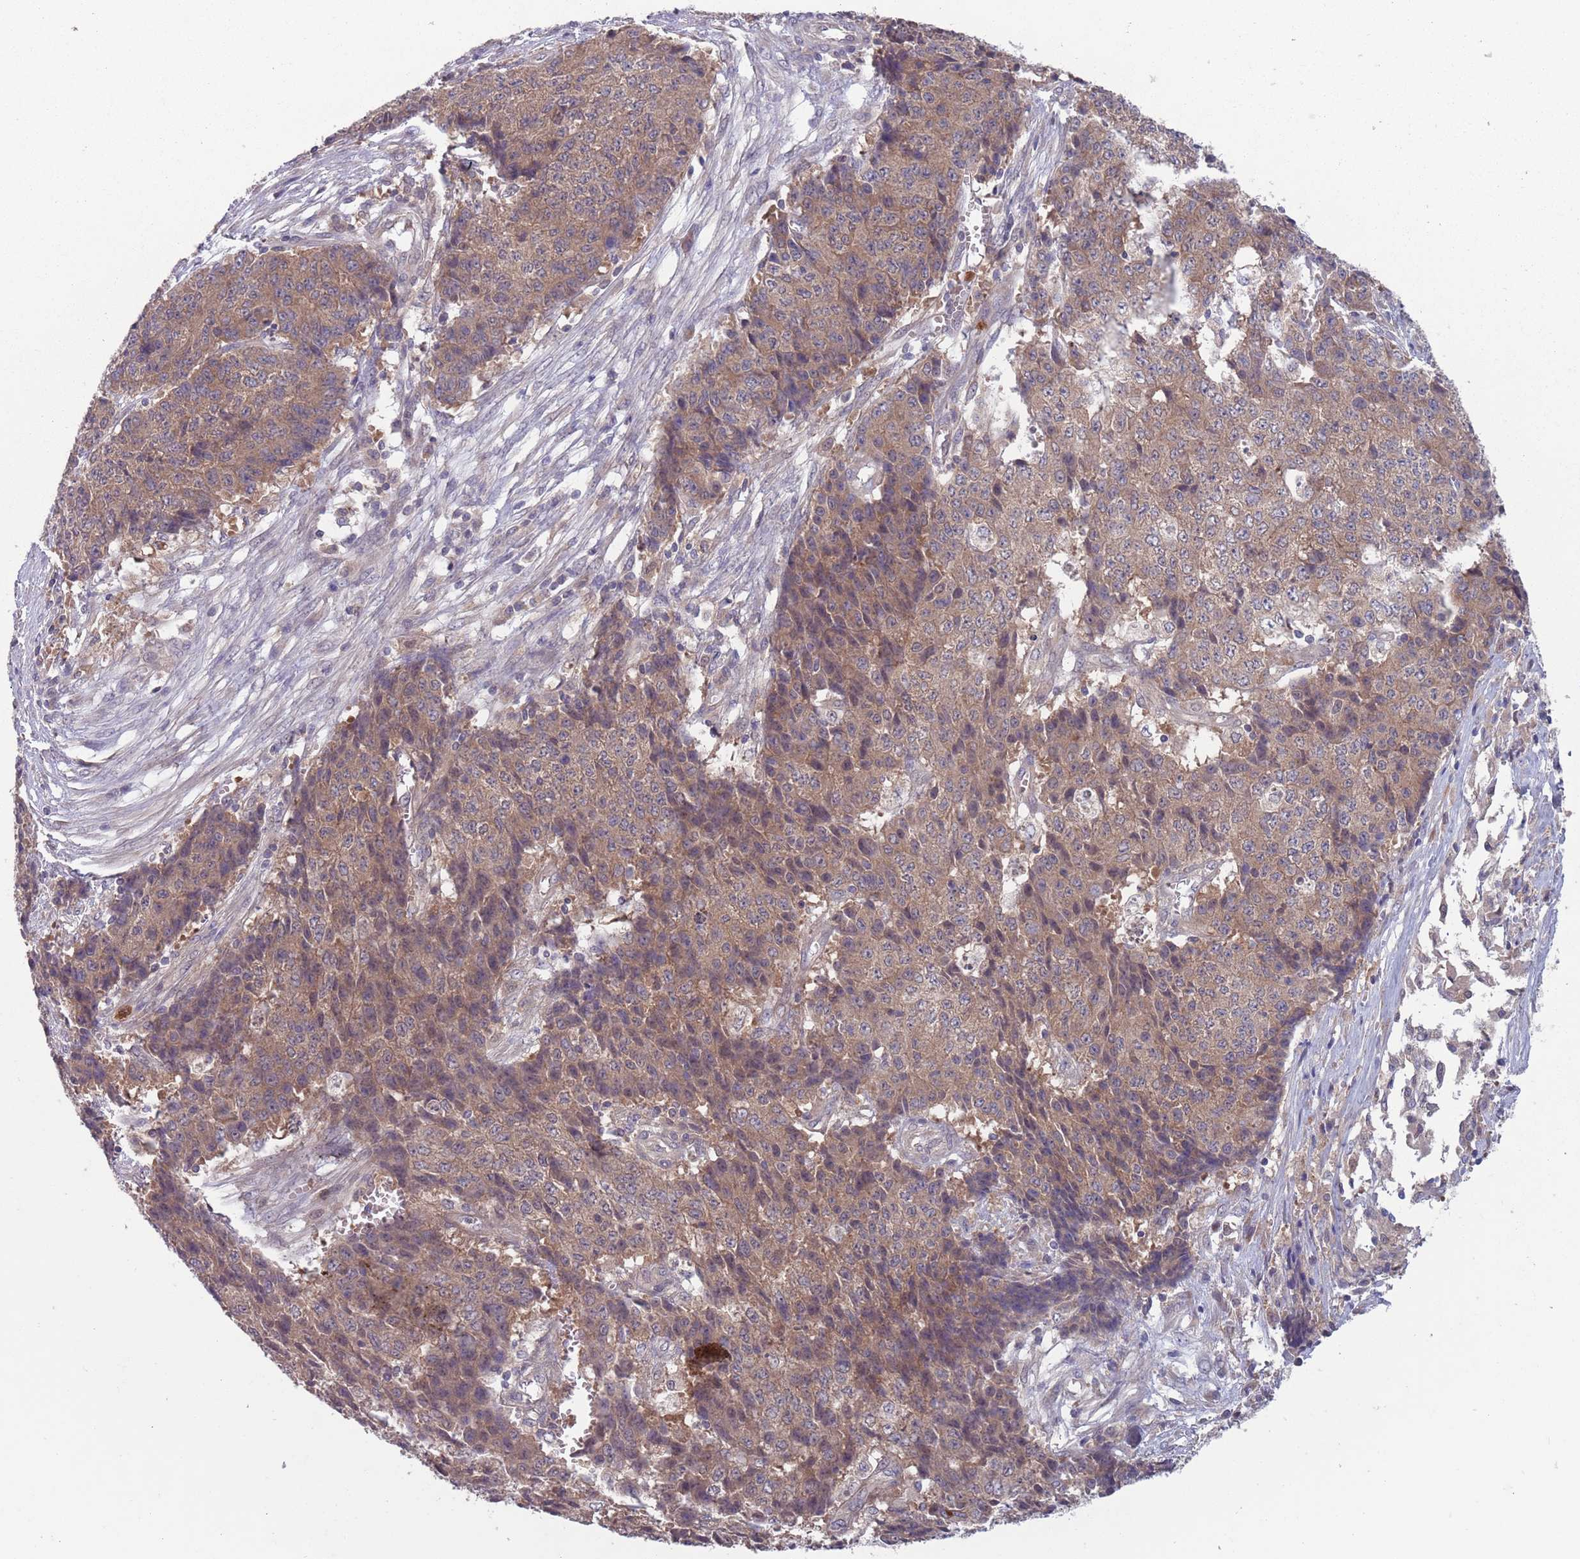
{"staining": {"intensity": "weak", "quantity": ">75%", "location": "cytoplasmic/membranous"}, "tissue": "ovarian cancer", "cell_type": "Tumor cells", "image_type": "cancer", "snomed": [{"axis": "morphology", "description": "Carcinoma, endometroid"}, {"axis": "topography", "description": "Ovary"}], "caption": "Protein expression analysis of human ovarian cancer reveals weak cytoplasmic/membranous expression in about >75% of tumor cells. (brown staining indicates protein expression, while blue staining denotes nuclei).", "gene": "TYW1", "patient": {"sex": "female", "age": 42}}